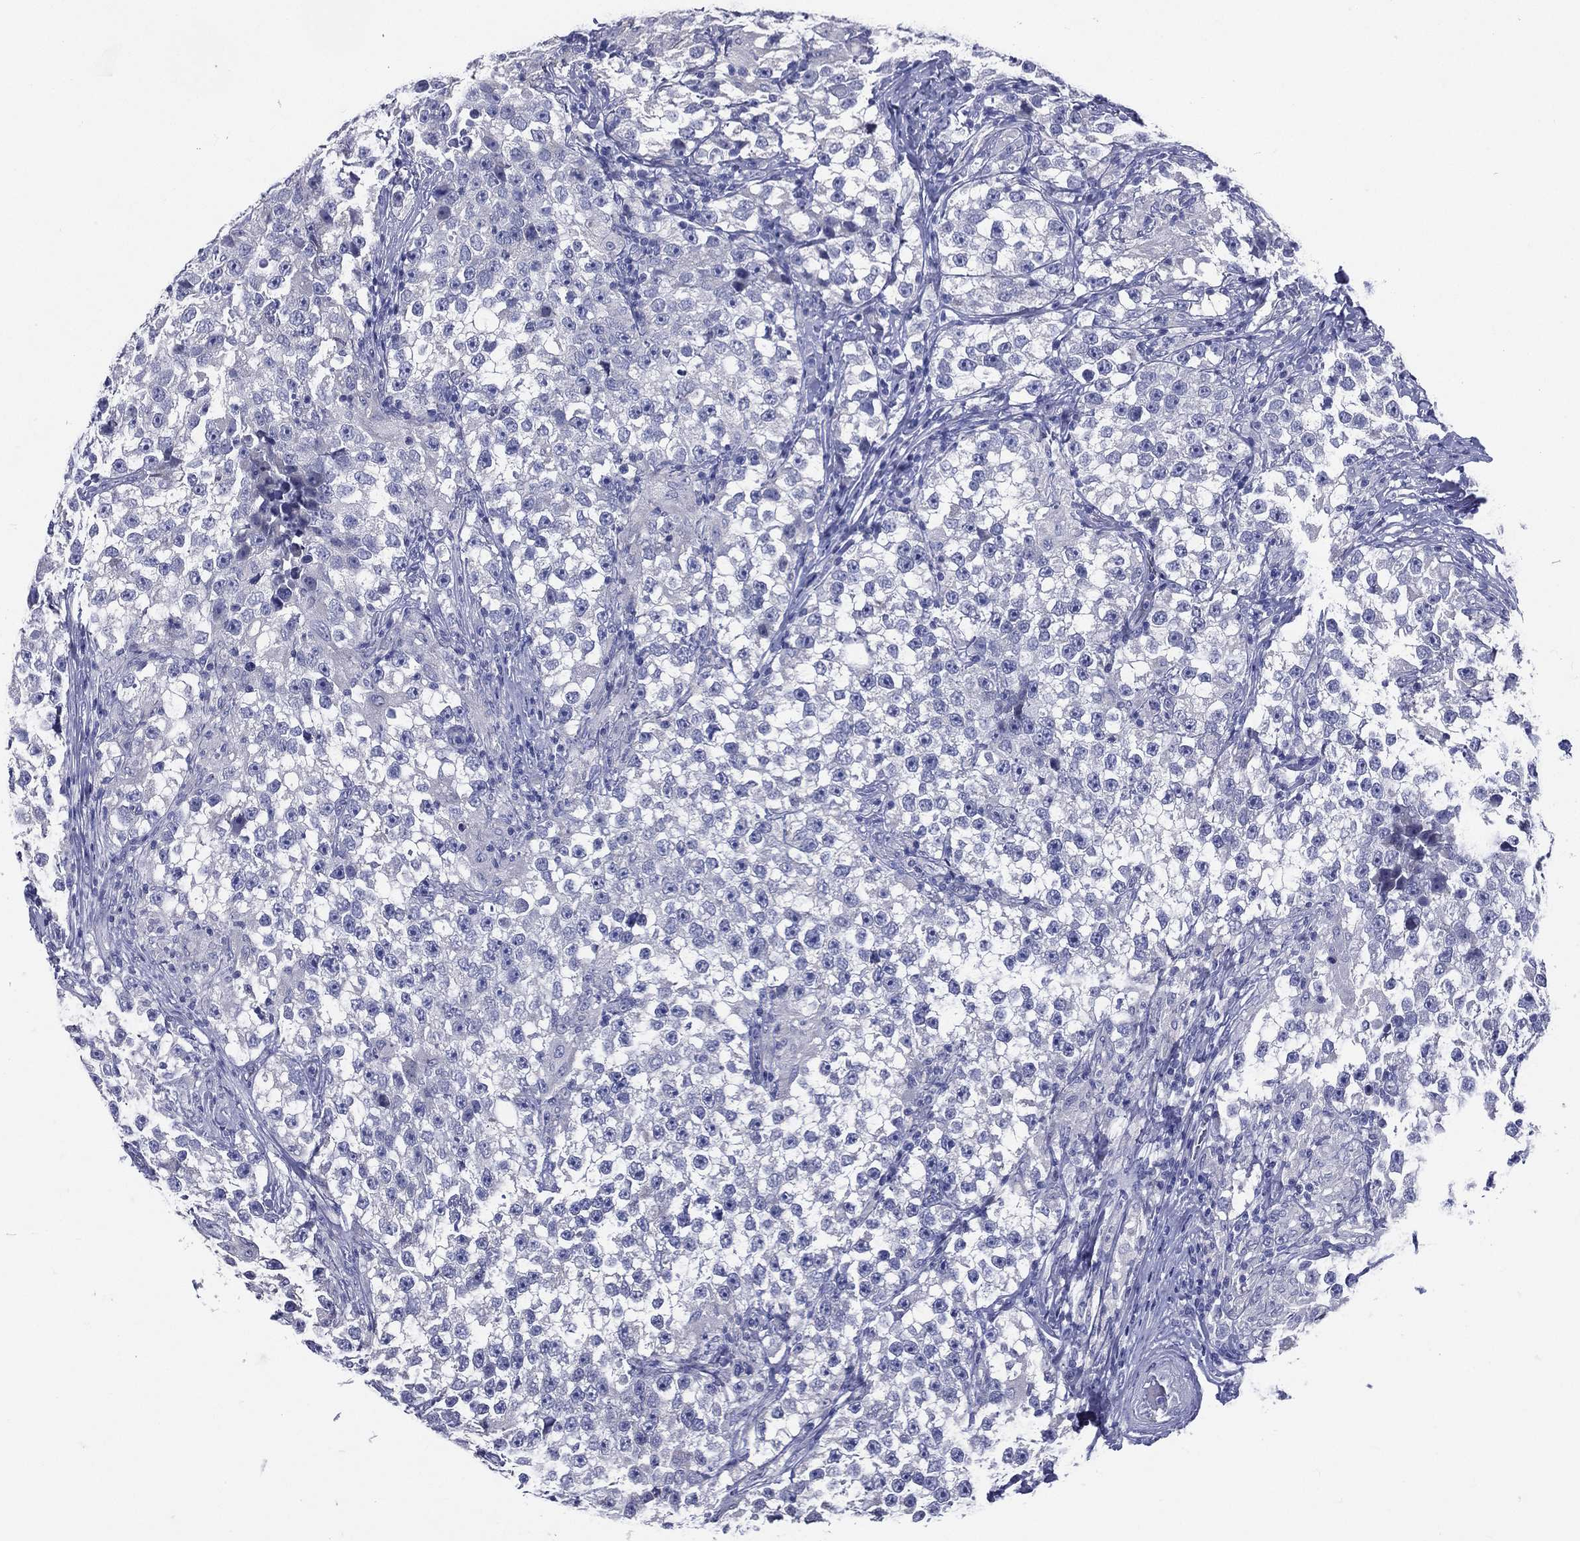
{"staining": {"intensity": "negative", "quantity": "none", "location": "none"}, "tissue": "testis cancer", "cell_type": "Tumor cells", "image_type": "cancer", "snomed": [{"axis": "morphology", "description": "Seminoma, NOS"}, {"axis": "topography", "description": "Testis"}], "caption": "Image shows no significant protein expression in tumor cells of testis cancer (seminoma). (DAB (3,3'-diaminobenzidine) immunohistochemistry, high magnification).", "gene": "TGM1", "patient": {"sex": "male", "age": 46}}